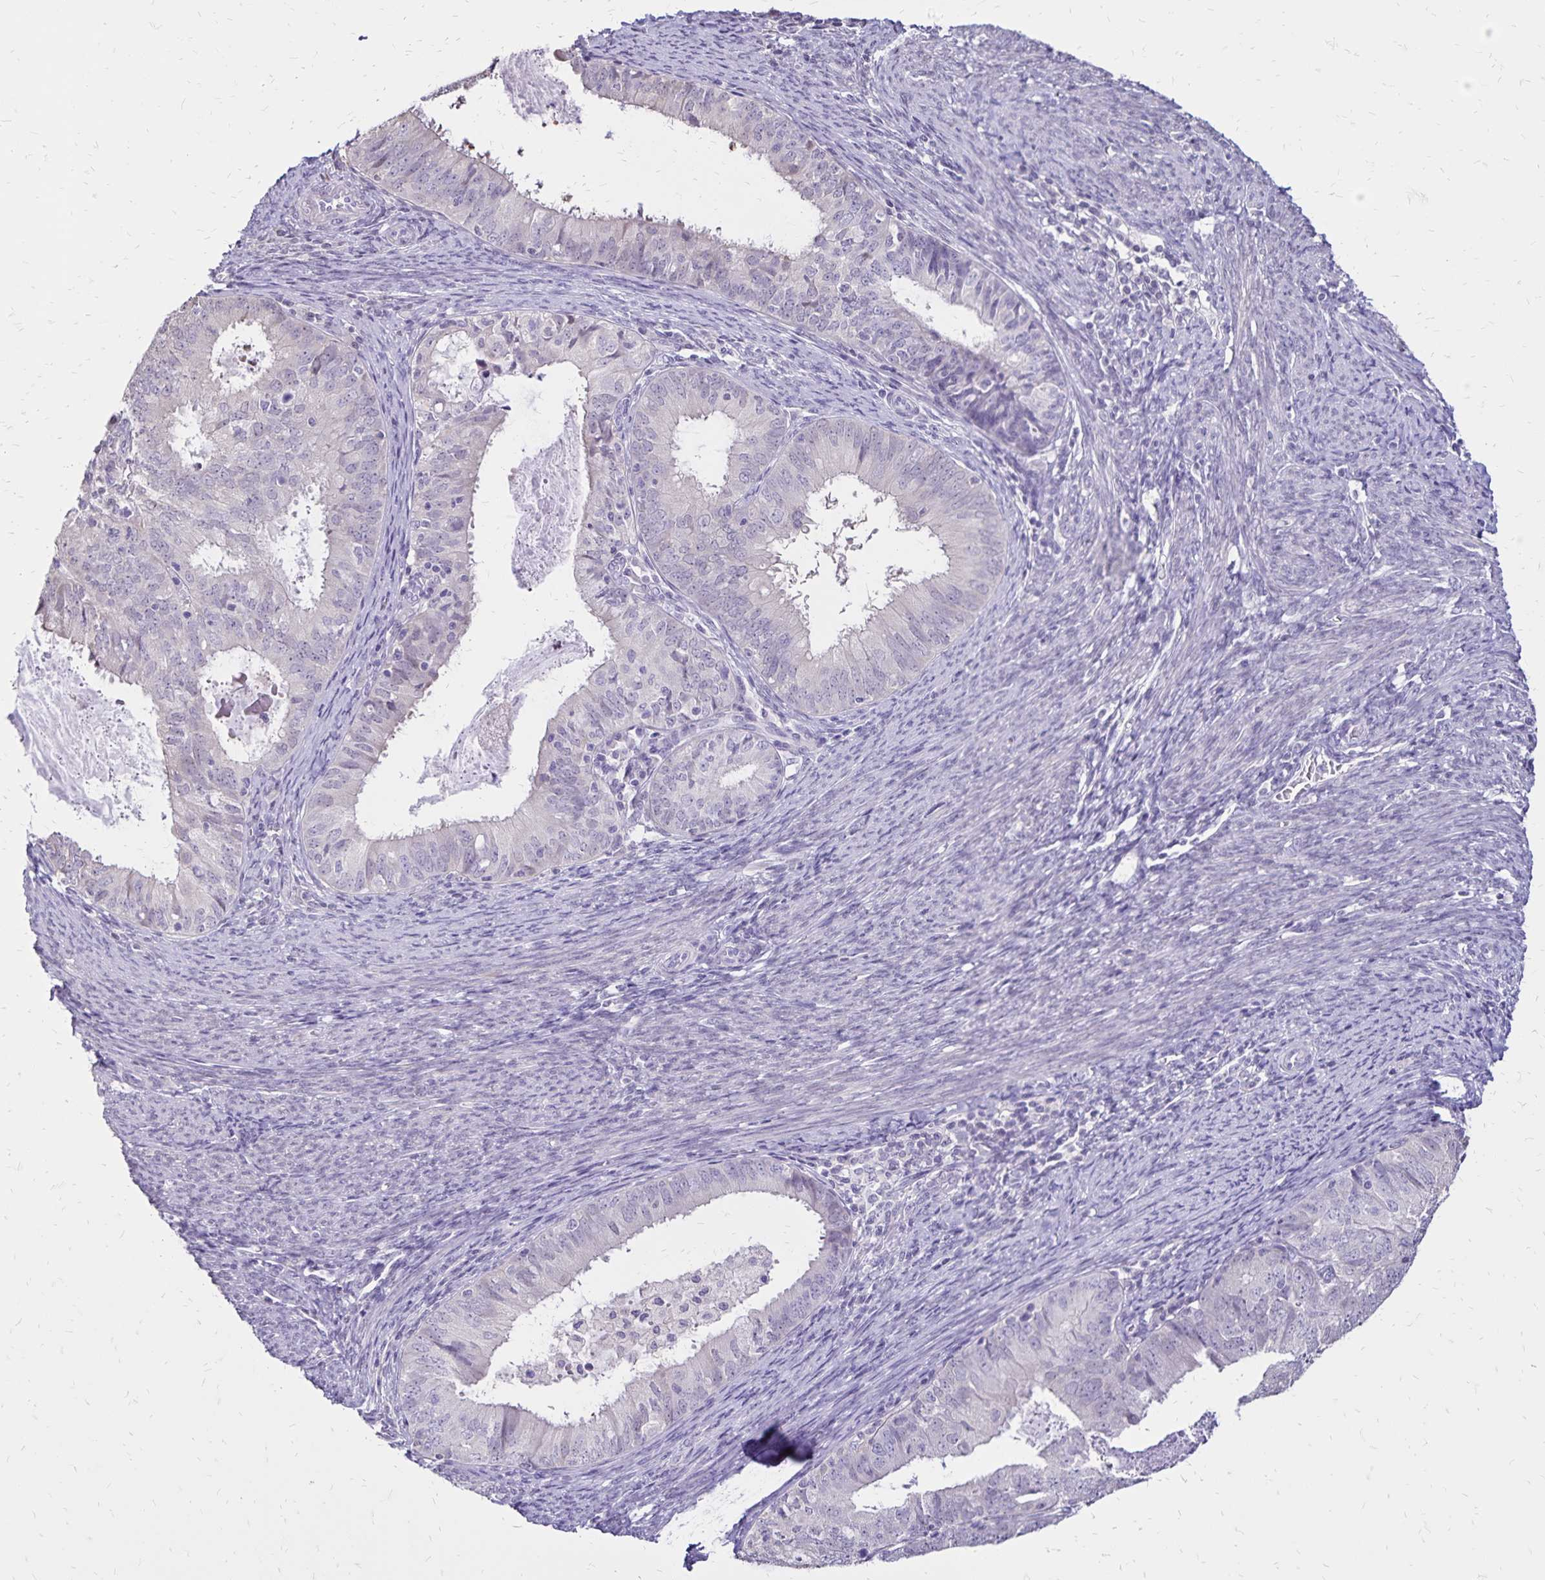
{"staining": {"intensity": "negative", "quantity": "none", "location": "none"}, "tissue": "endometrial cancer", "cell_type": "Tumor cells", "image_type": "cancer", "snomed": [{"axis": "morphology", "description": "Adenocarcinoma, NOS"}, {"axis": "topography", "description": "Endometrium"}], "caption": "DAB (3,3'-diaminobenzidine) immunohistochemical staining of adenocarcinoma (endometrial) exhibits no significant expression in tumor cells.", "gene": "SH3GL3", "patient": {"sex": "female", "age": 57}}